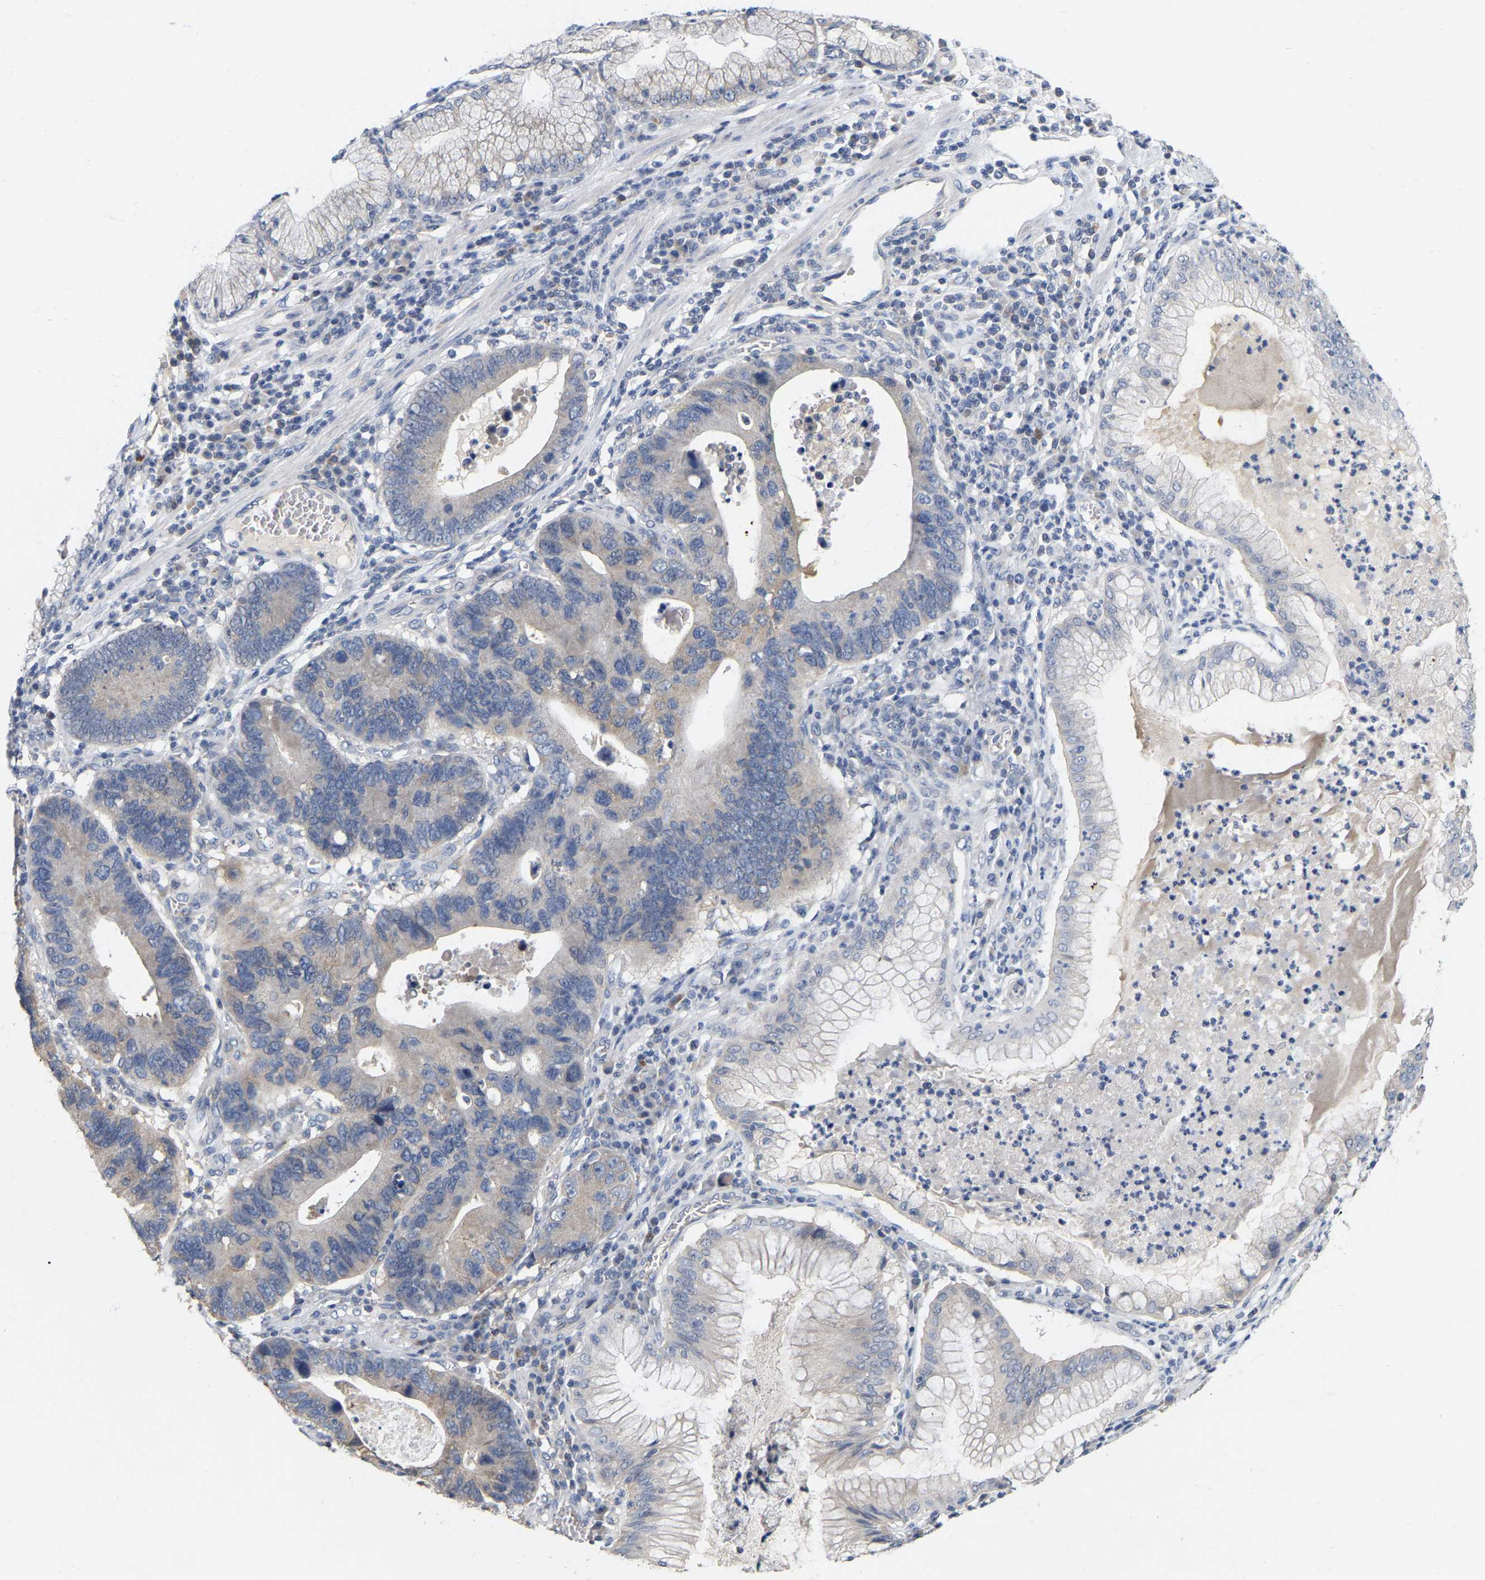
{"staining": {"intensity": "weak", "quantity": "<25%", "location": "cytoplasmic/membranous"}, "tissue": "stomach cancer", "cell_type": "Tumor cells", "image_type": "cancer", "snomed": [{"axis": "morphology", "description": "Adenocarcinoma, NOS"}, {"axis": "topography", "description": "Stomach"}], "caption": "Immunohistochemistry of human adenocarcinoma (stomach) reveals no expression in tumor cells.", "gene": "SSH1", "patient": {"sex": "male", "age": 59}}